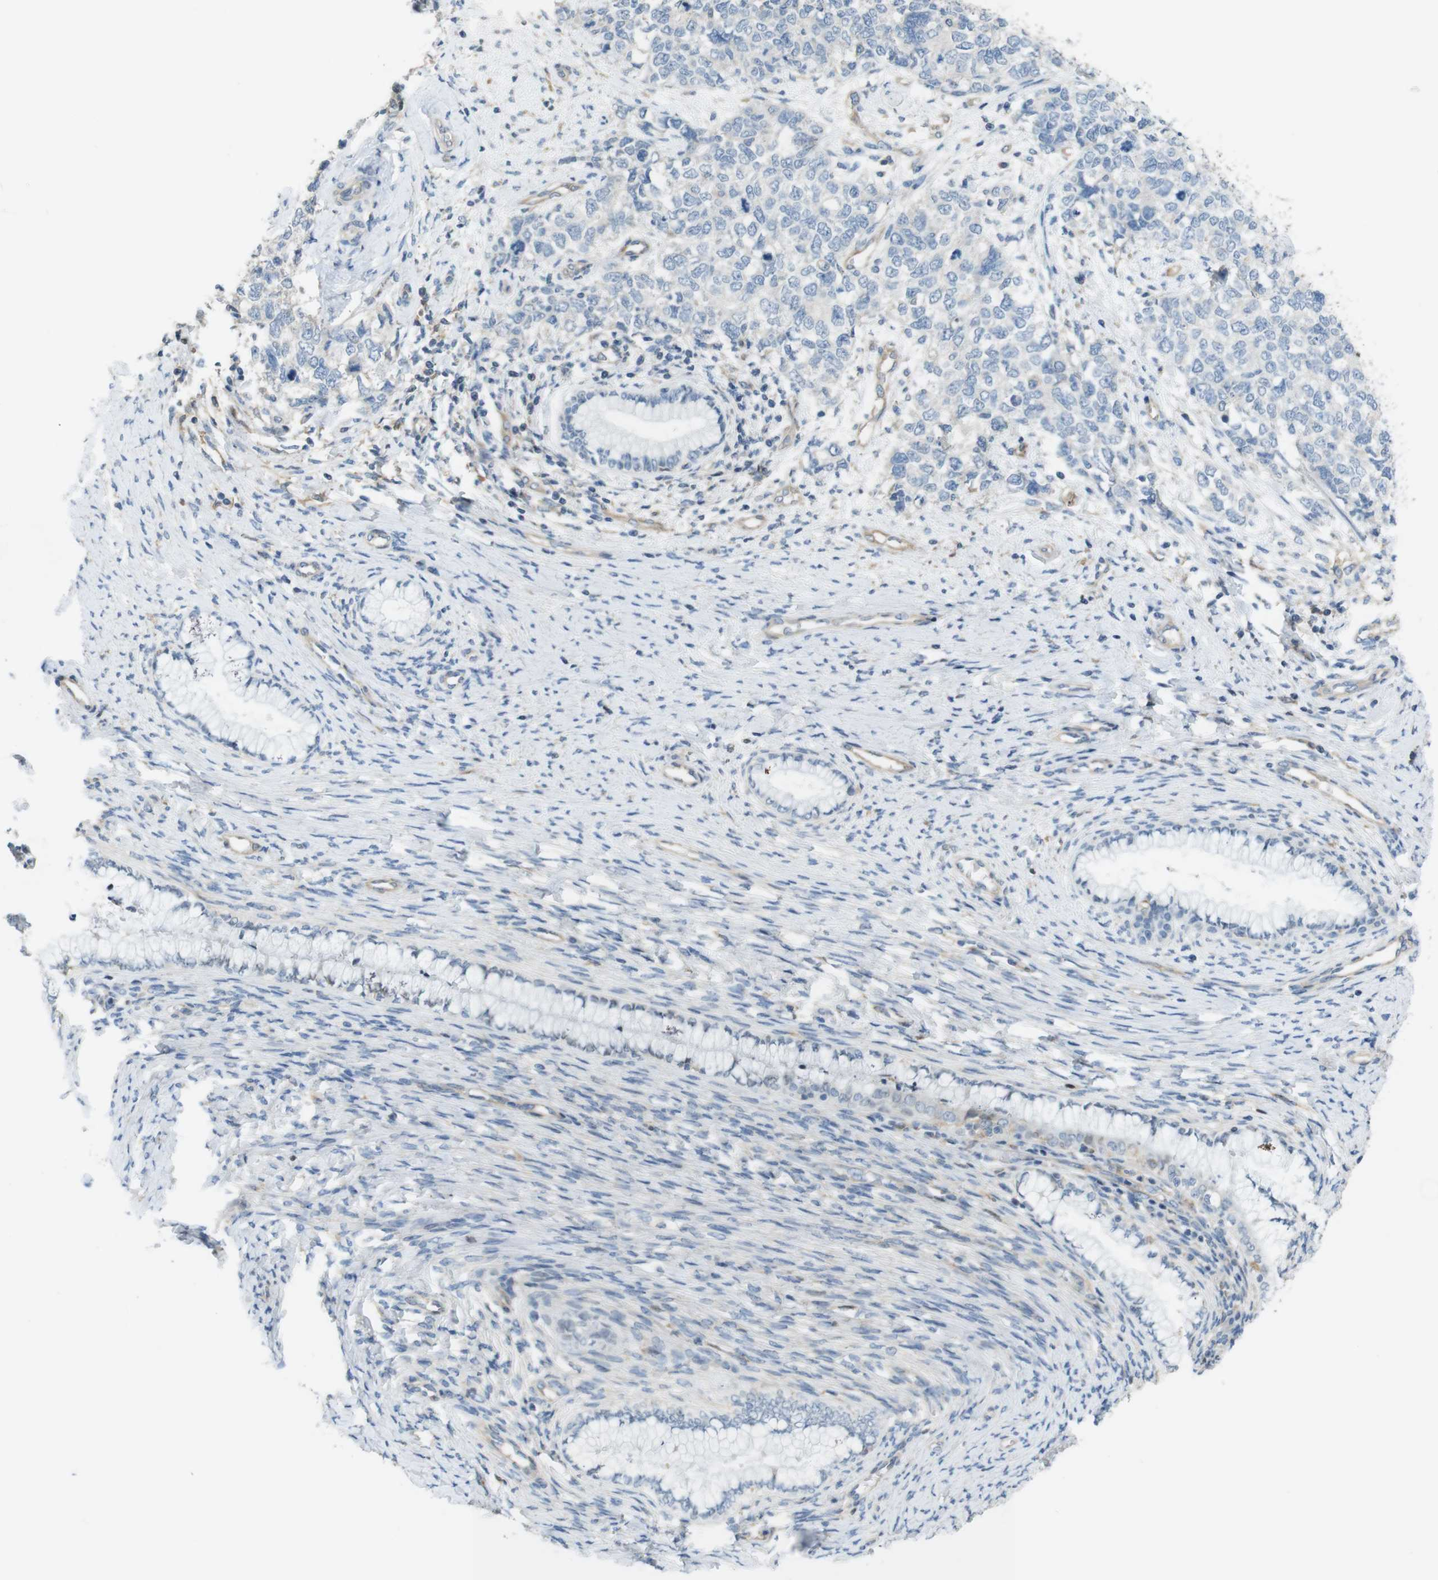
{"staining": {"intensity": "negative", "quantity": "none", "location": "none"}, "tissue": "cervical cancer", "cell_type": "Tumor cells", "image_type": "cancer", "snomed": [{"axis": "morphology", "description": "Squamous cell carcinoma, NOS"}, {"axis": "topography", "description": "Cervix"}], "caption": "Protein analysis of cervical cancer demonstrates no significant expression in tumor cells.", "gene": "PCDH10", "patient": {"sex": "female", "age": 63}}